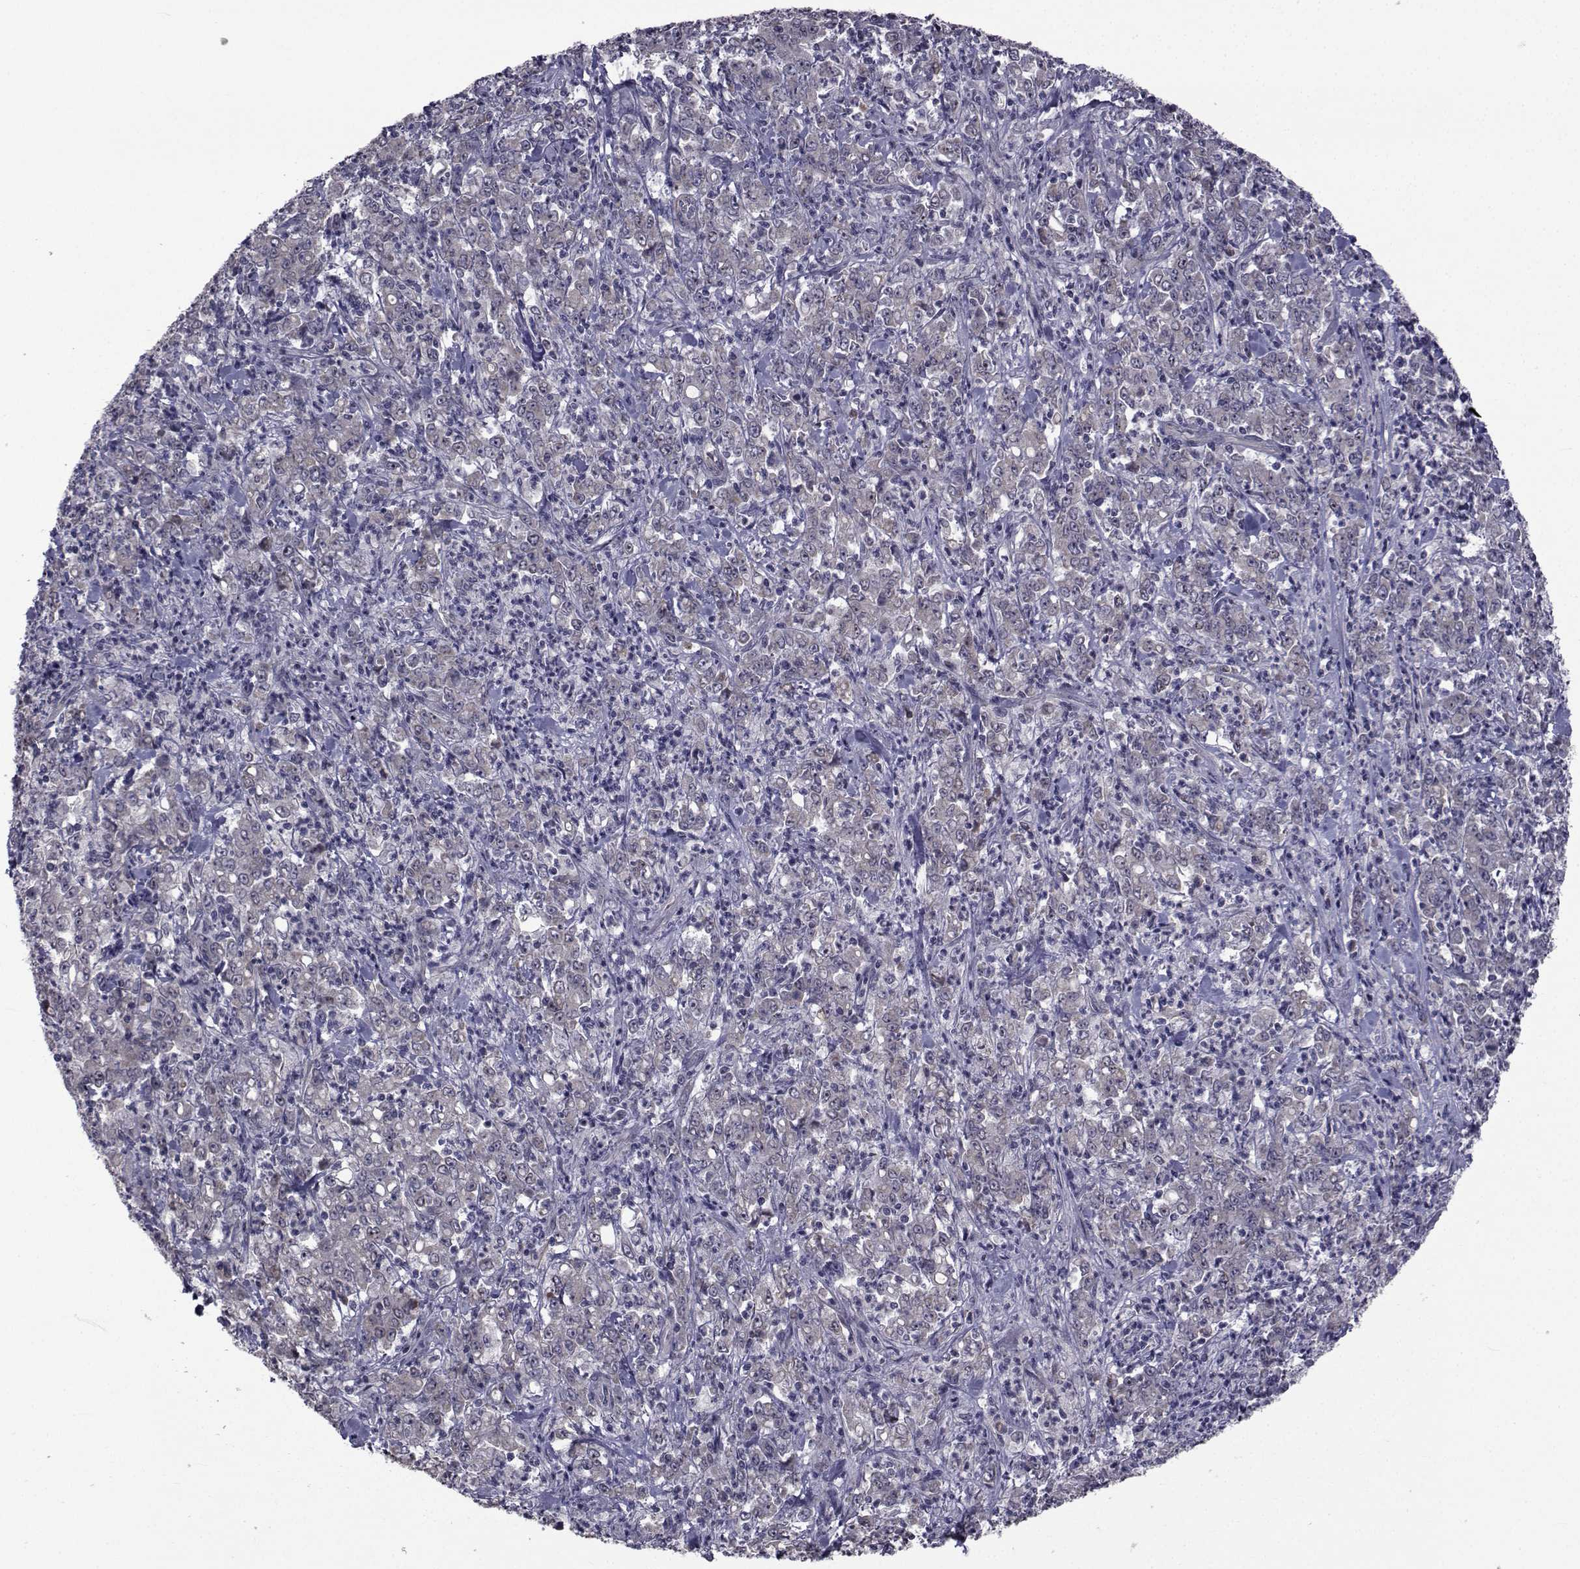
{"staining": {"intensity": "weak", "quantity": "<25%", "location": "cytoplasmic/membranous"}, "tissue": "stomach cancer", "cell_type": "Tumor cells", "image_type": "cancer", "snomed": [{"axis": "morphology", "description": "Adenocarcinoma, NOS"}, {"axis": "topography", "description": "Stomach, lower"}], "caption": "Immunohistochemical staining of human adenocarcinoma (stomach) shows no significant staining in tumor cells.", "gene": "CFAP74", "patient": {"sex": "female", "age": 71}}